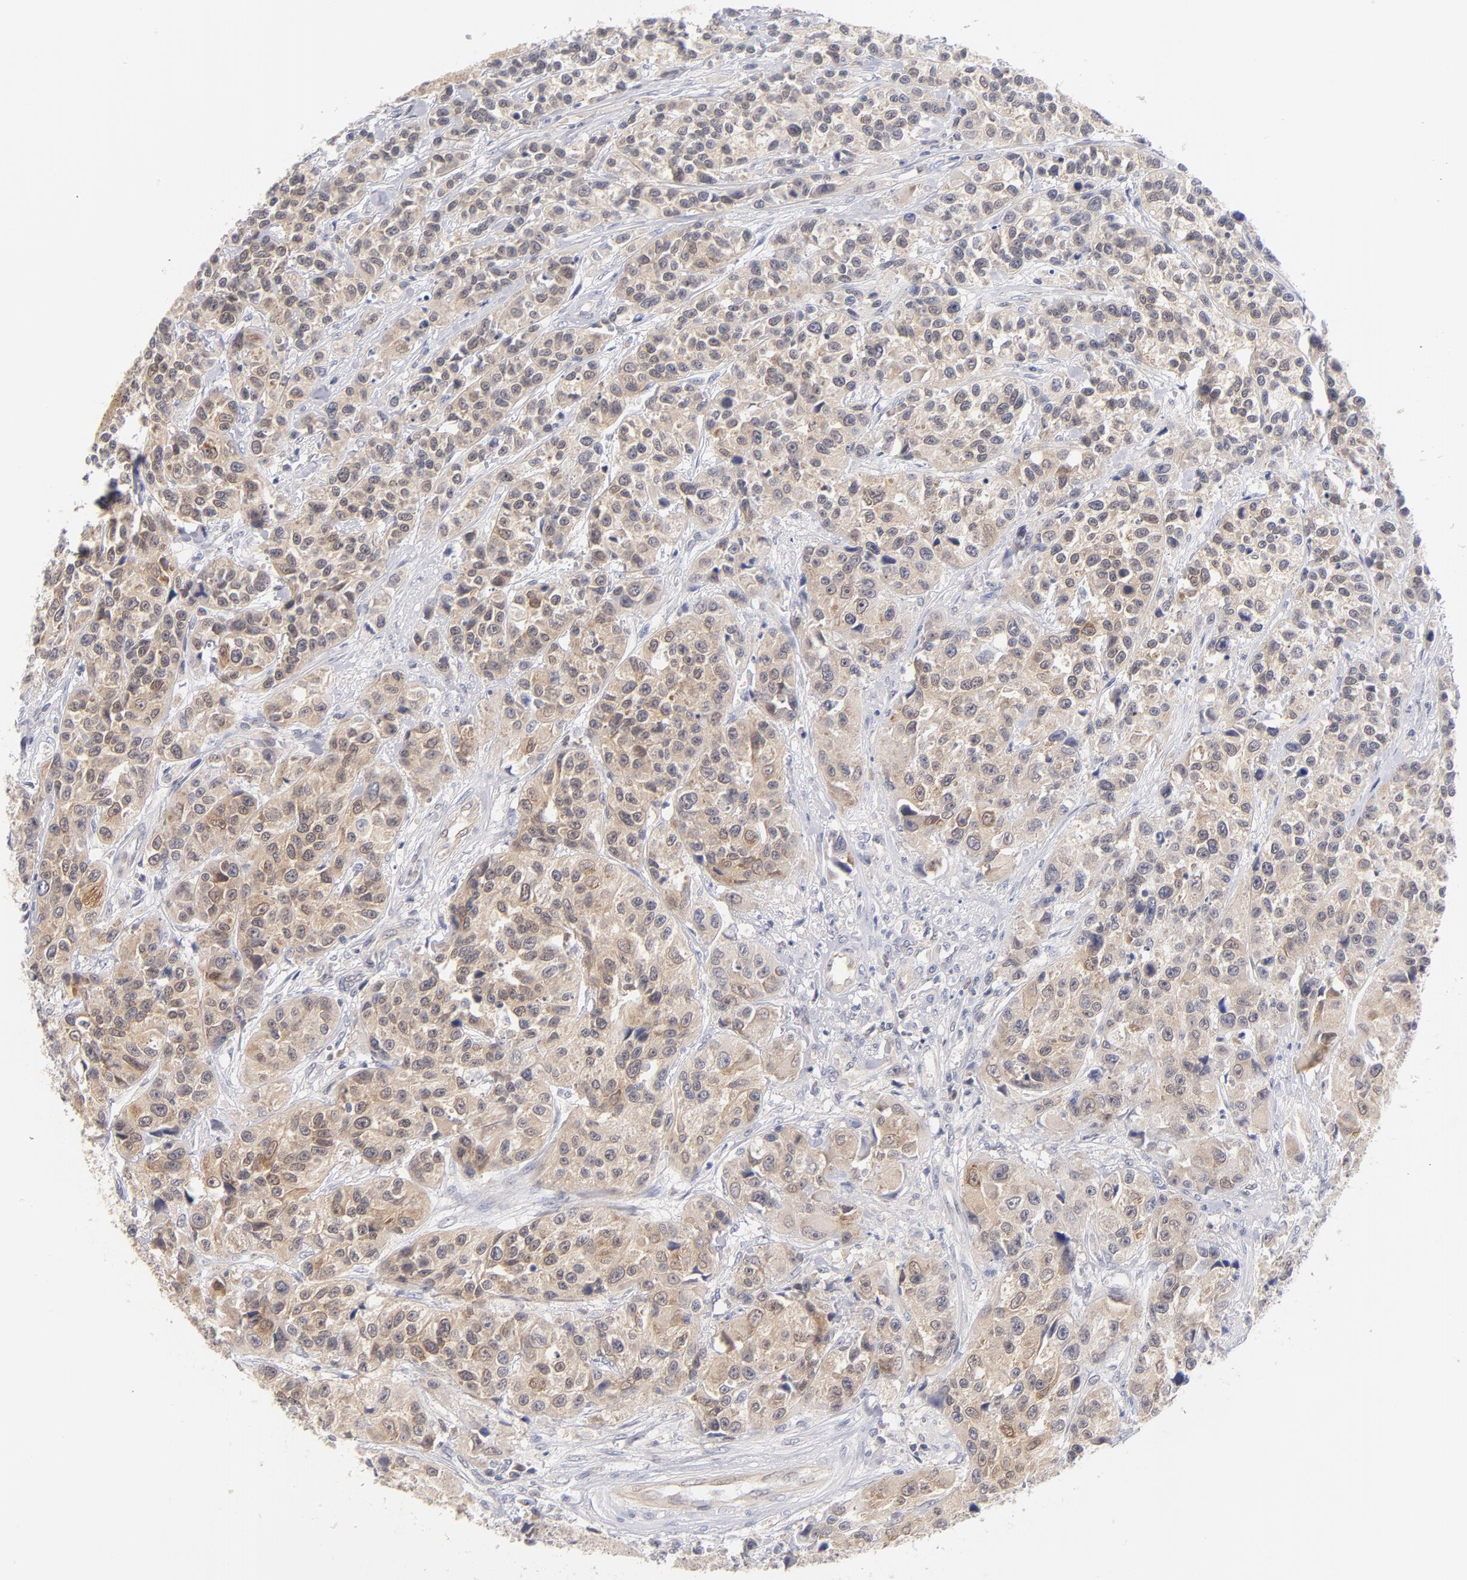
{"staining": {"intensity": "weak", "quantity": ">75%", "location": "cytoplasmic/membranous,nuclear"}, "tissue": "urothelial cancer", "cell_type": "Tumor cells", "image_type": "cancer", "snomed": [{"axis": "morphology", "description": "Urothelial carcinoma, High grade"}, {"axis": "topography", "description": "Urinary bladder"}], "caption": "A histopathology image of human urothelial cancer stained for a protein demonstrates weak cytoplasmic/membranous and nuclear brown staining in tumor cells.", "gene": "CASP6", "patient": {"sex": "female", "age": 81}}